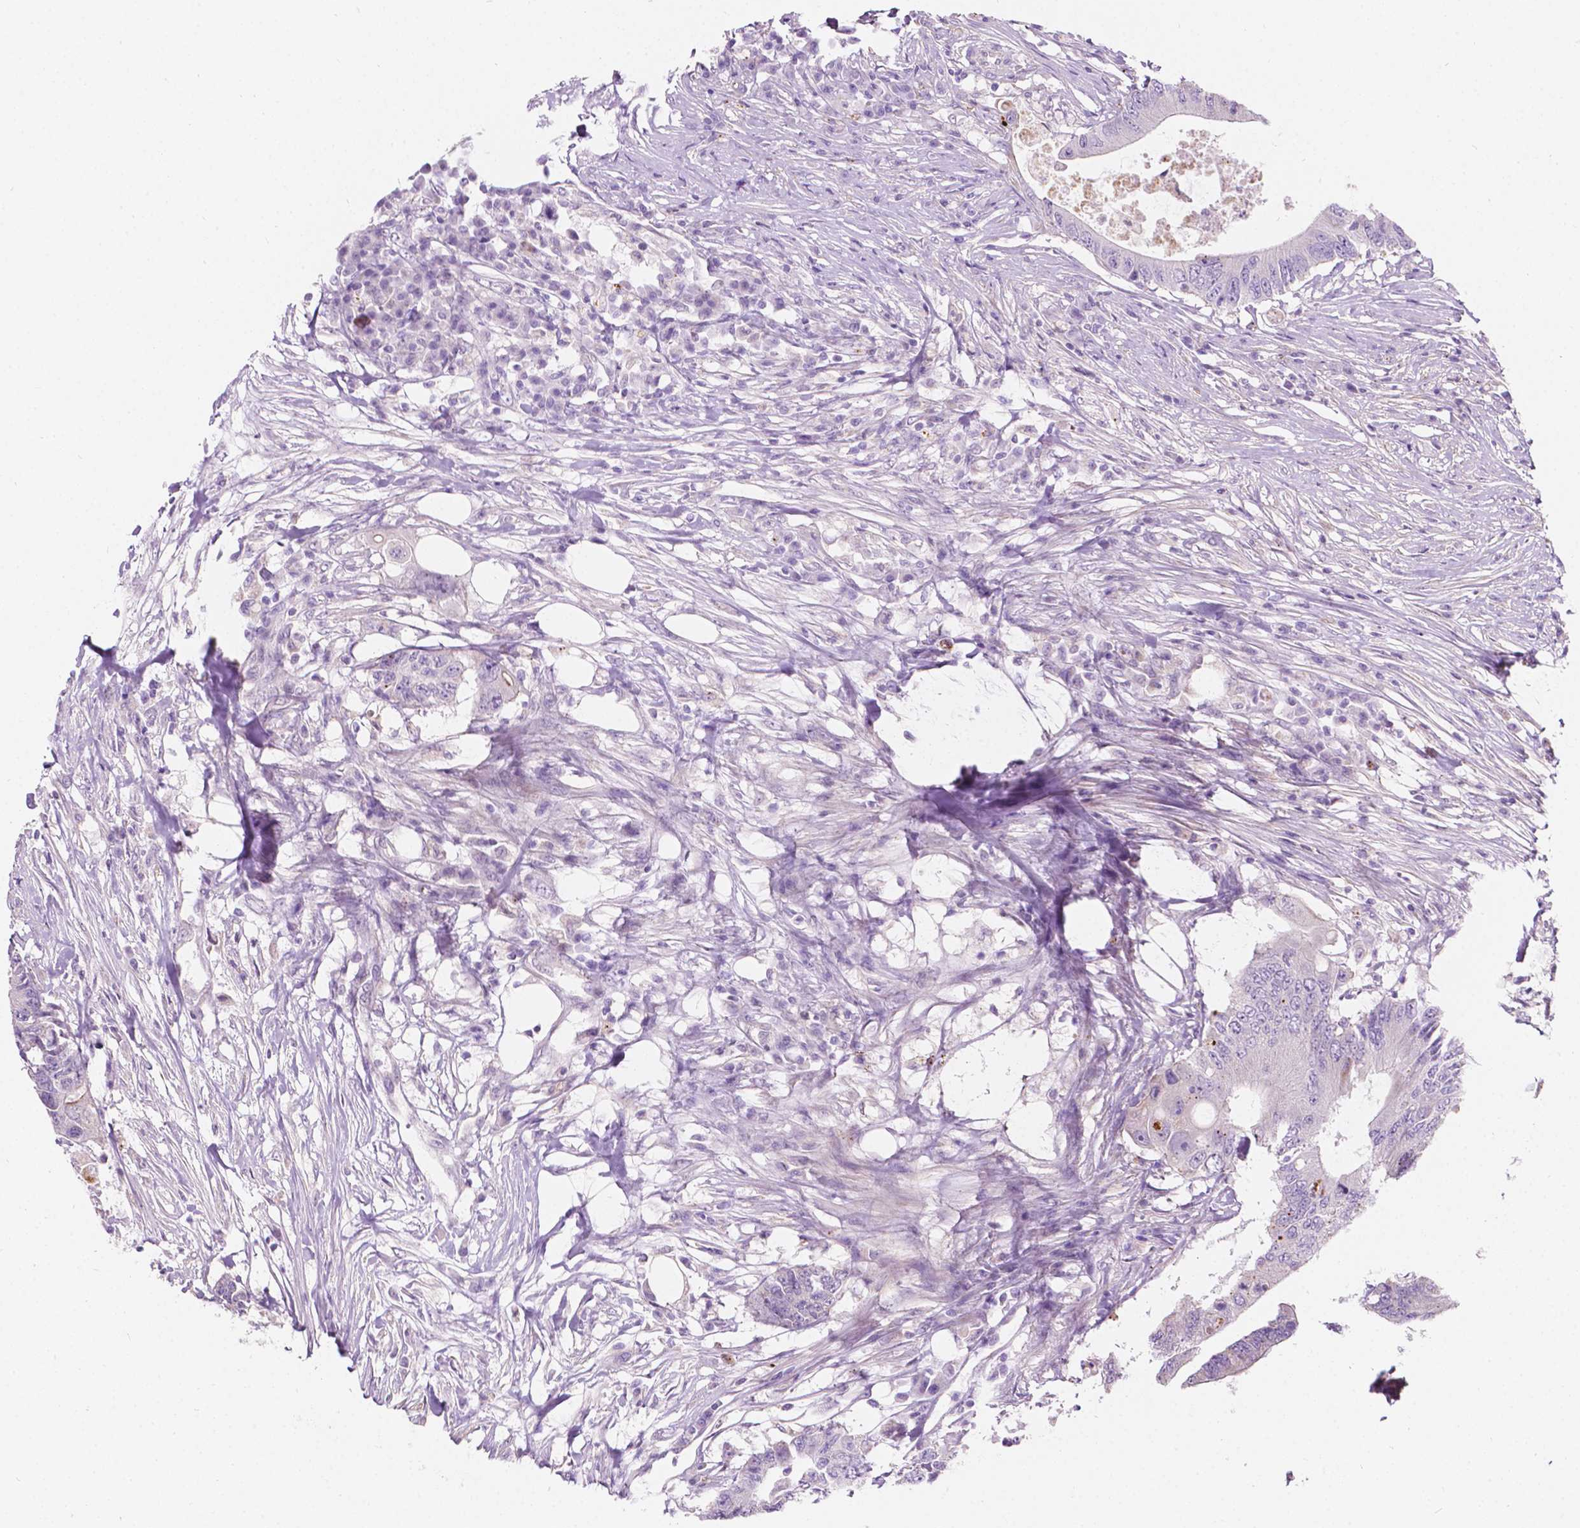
{"staining": {"intensity": "negative", "quantity": "none", "location": "none"}, "tissue": "colorectal cancer", "cell_type": "Tumor cells", "image_type": "cancer", "snomed": [{"axis": "morphology", "description": "Adenocarcinoma, NOS"}, {"axis": "topography", "description": "Colon"}], "caption": "Micrograph shows no significant protein positivity in tumor cells of colorectal cancer (adenocarcinoma).", "gene": "NOS1AP", "patient": {"sex": "male", "age": 71}}